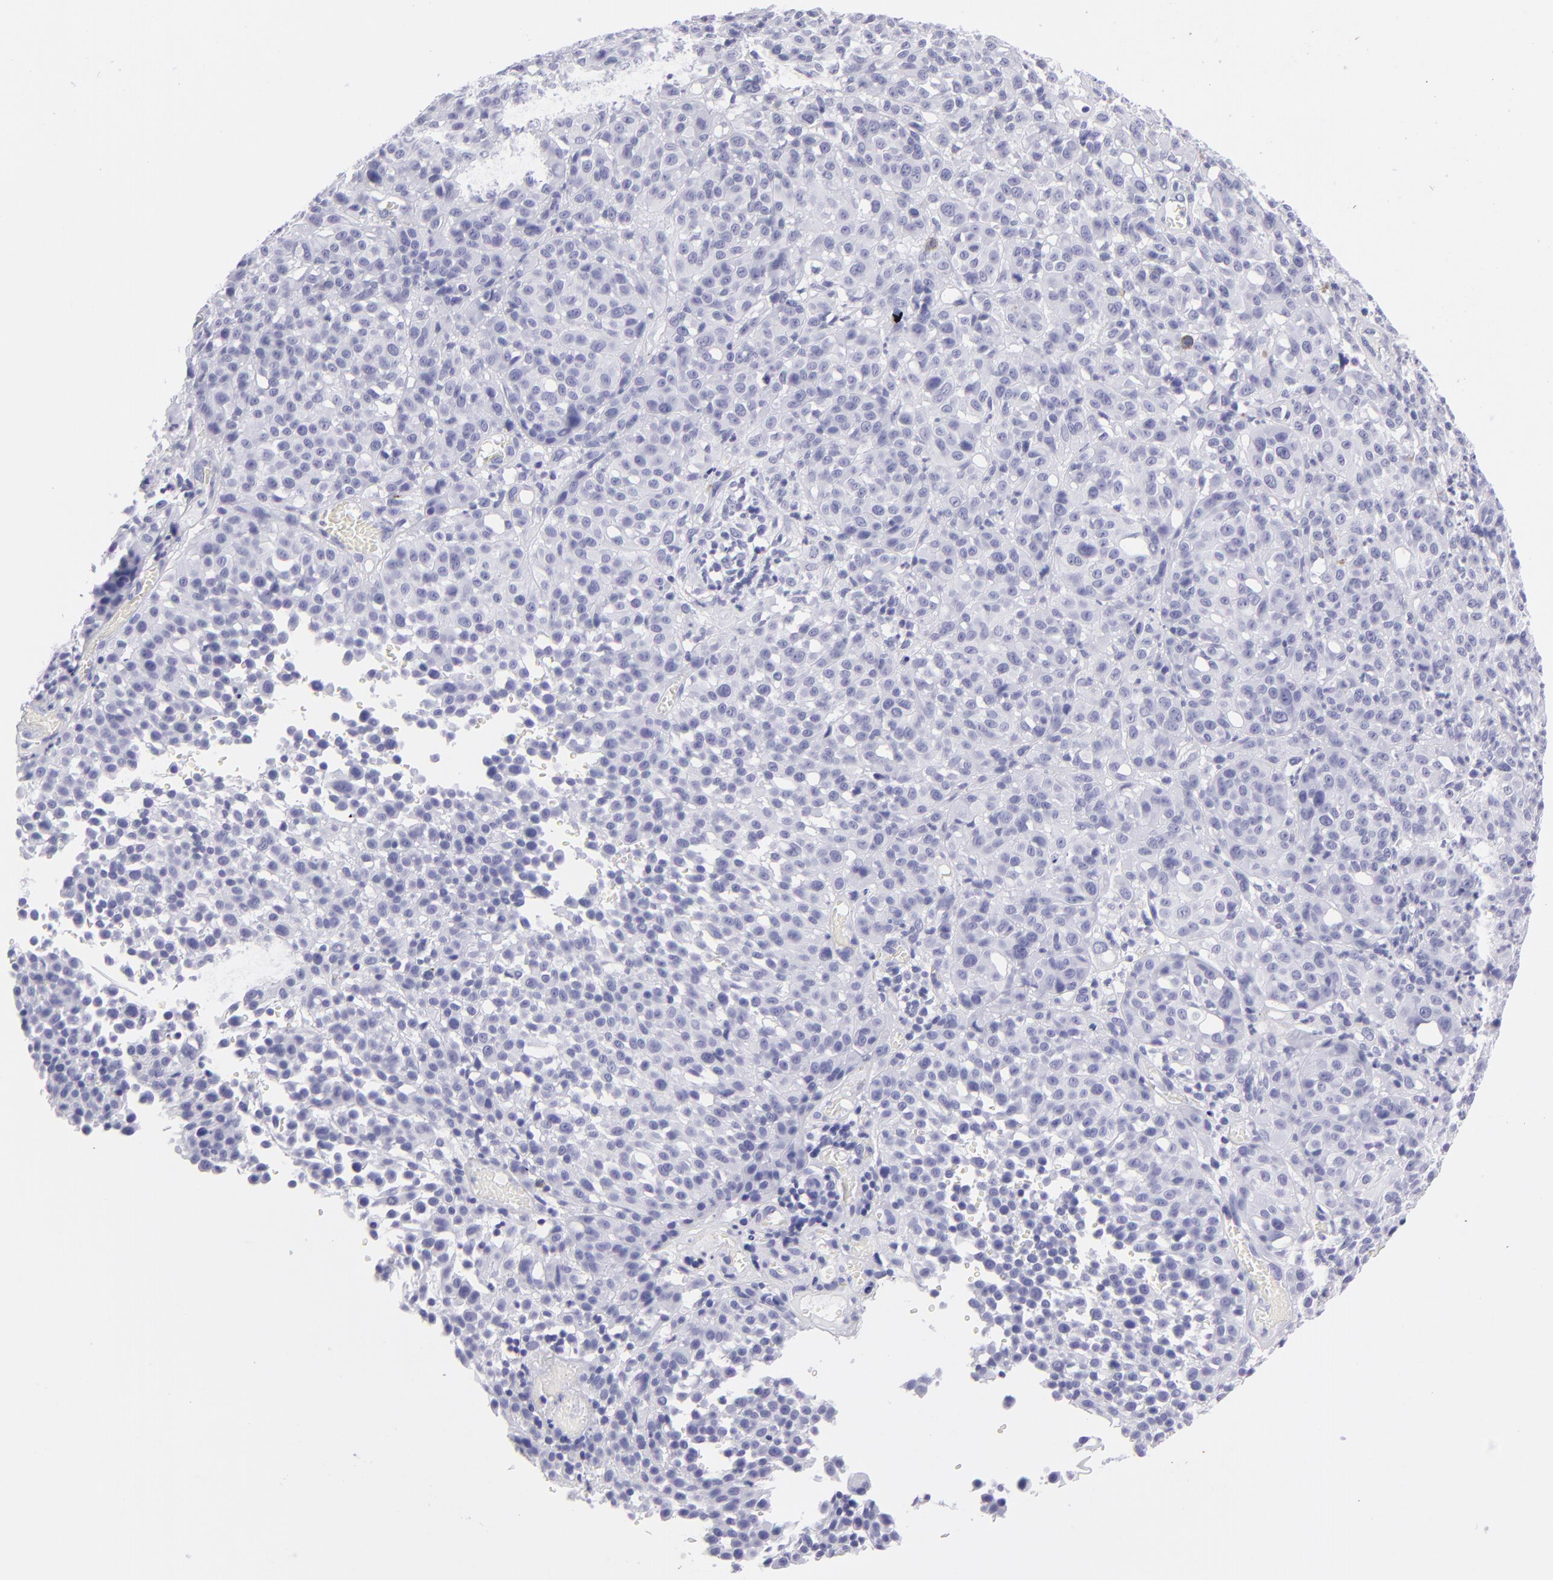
{"staining": {"intensity": "negative", "quantity": "none", "location": "none"}, "tissue": "melanoma", "cell_type": "Tumor cells", "image_type": "cancer", "snomed": [{"axis": "morphology", "description": "Malignant melanoma, NOS"}, {"axis": "topography", "description": "Skin"}], "caption": "Tumor cells are negative for protein expression in human melanoma.", "gene": "PVALB", "patient": {"sex": "female", "age": 49}}